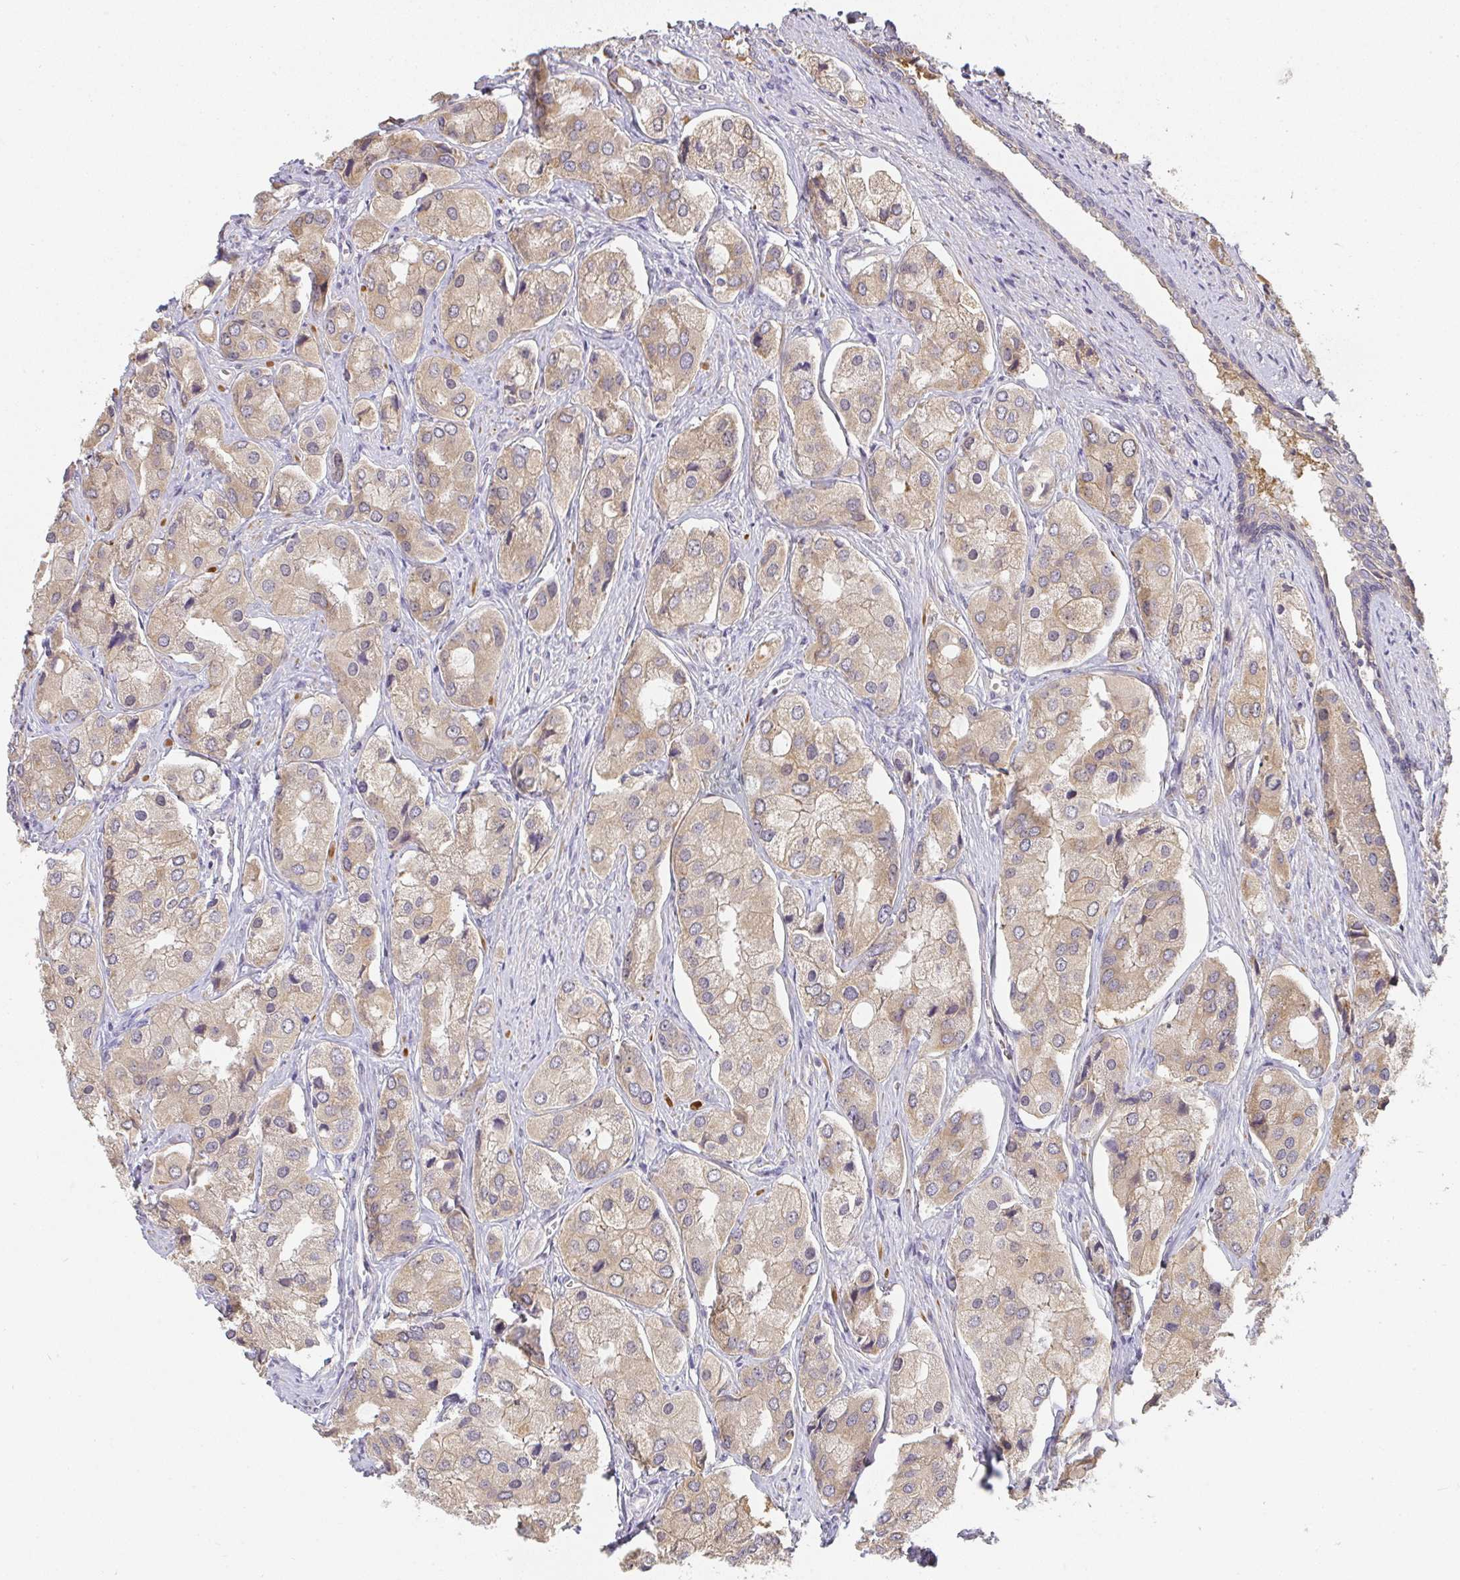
{"staining": {"intensity": "weak", "quantity": ">75%", "location": "cytoplasmic/membranous"}, "tissue": "prostate cancer", "cell_type": "Tumor cells", "image_type": "cancer", "snomed": [{"axis": "morphology", "description": "Adenocarcinoma, Low grade"}, {"axis": "topography", "description": "Prostate"}], "caption": "DAB (3,3'-diaminobenzidine) immunohistochemical staining of human prostate cancer displays weak cytoplasmic/membranous protein expression in approximately >75% of tumor cells.", "gene": "SLC35B3", "patient": {"sex": "male", "age": 69}}